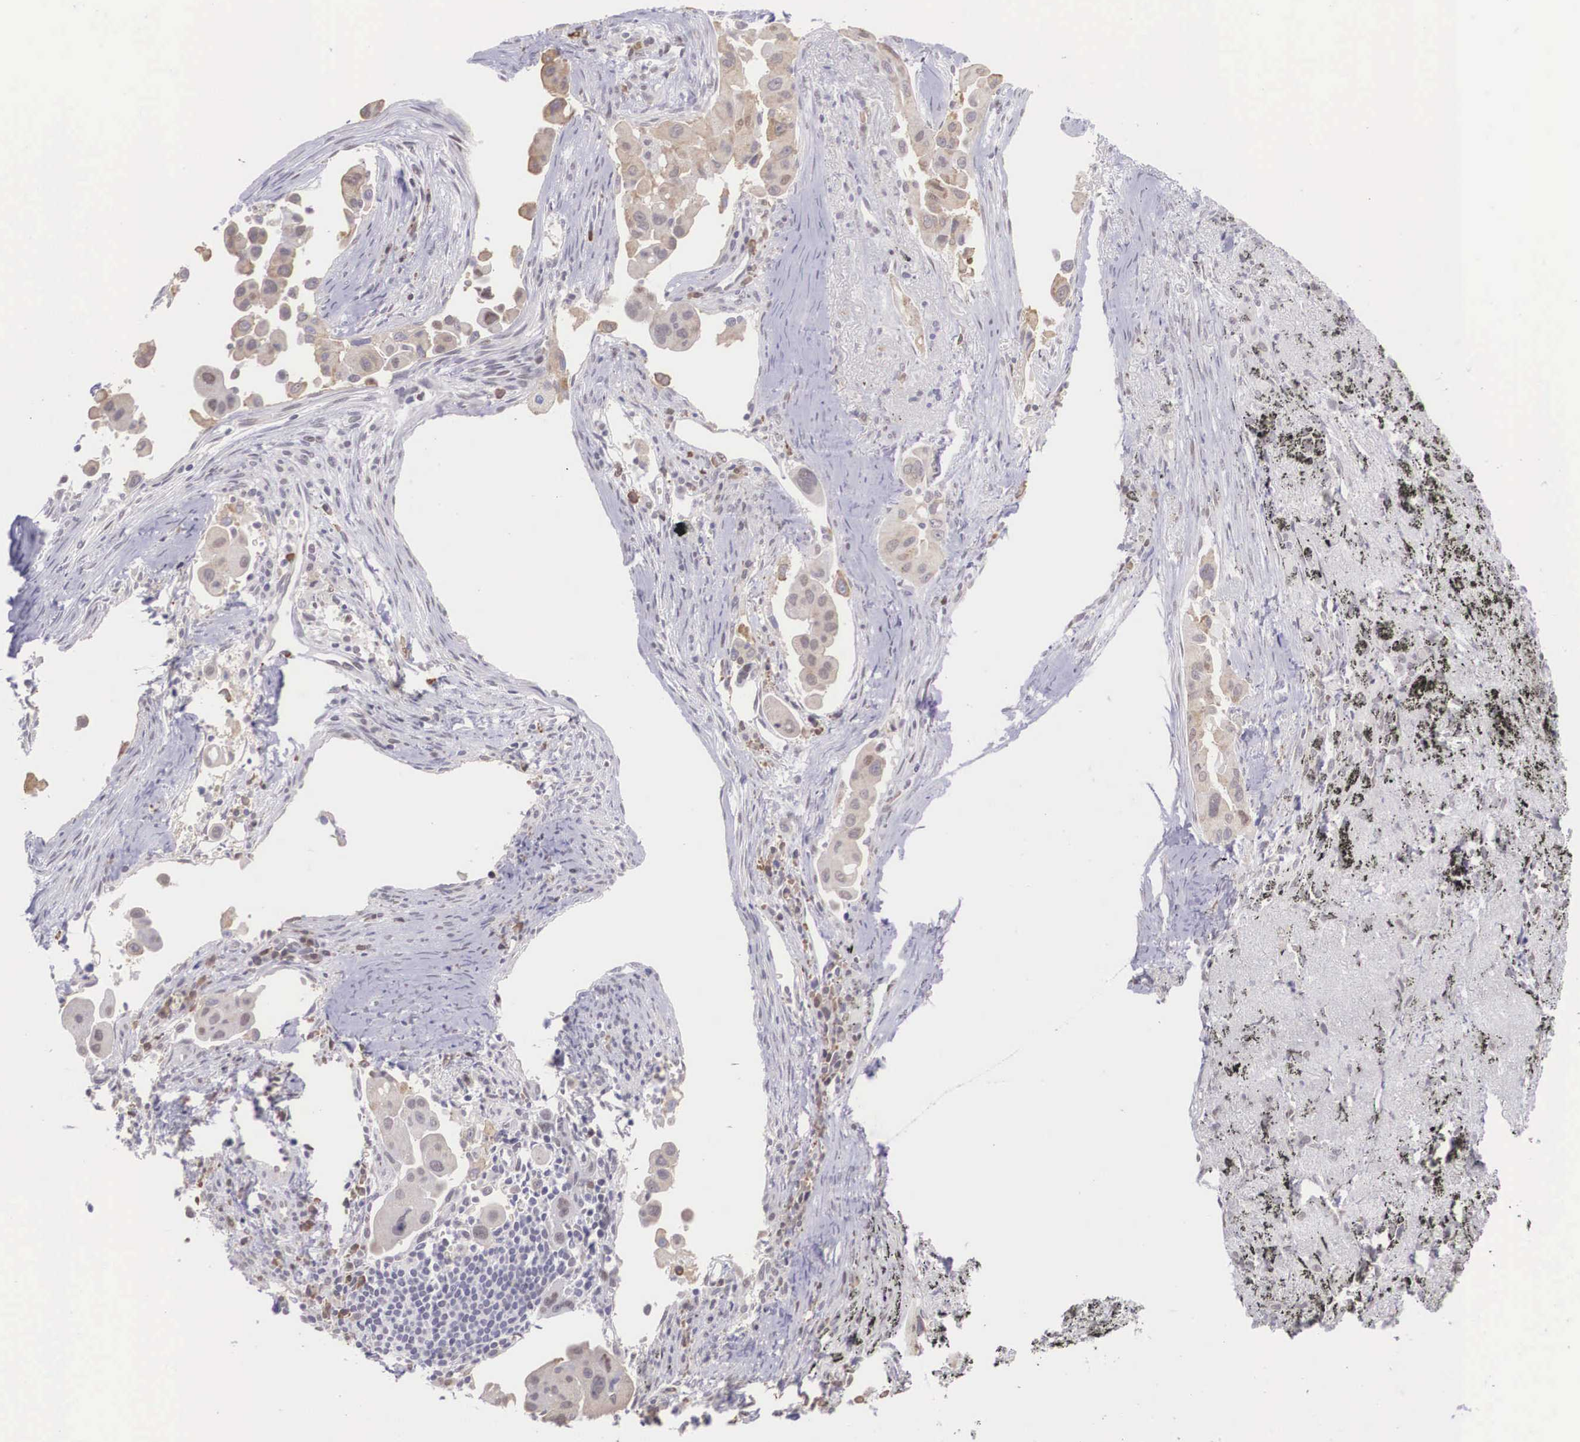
{"staining": {"intensity": "weak", "quantity": "25%-75%", "location": "cytoplasmic/membranous"}, "tissue": "lung cancer", "cell_type": "Tumor cells", "image_type": "cancer", "snomed": [{"axis": "morphology", "description": "Adenocarcinoma, NOS"}, {"axis": "topography", "description": "Lung"}], "caption": "The histopathology image demonstrates staining of lung cancer, revealing weak cytoplasmic/membranous protein staining (brown color) within tumor cells. The staining was performed using DAB (3,3'-diaminobenzidine) to visualize the protein expression in brown, while the nuclei were stained in blue with hematoxylin (Magnification: 20x).", "gene": "SLC25A21", "patient": {"sex": "male", "age": 68}}